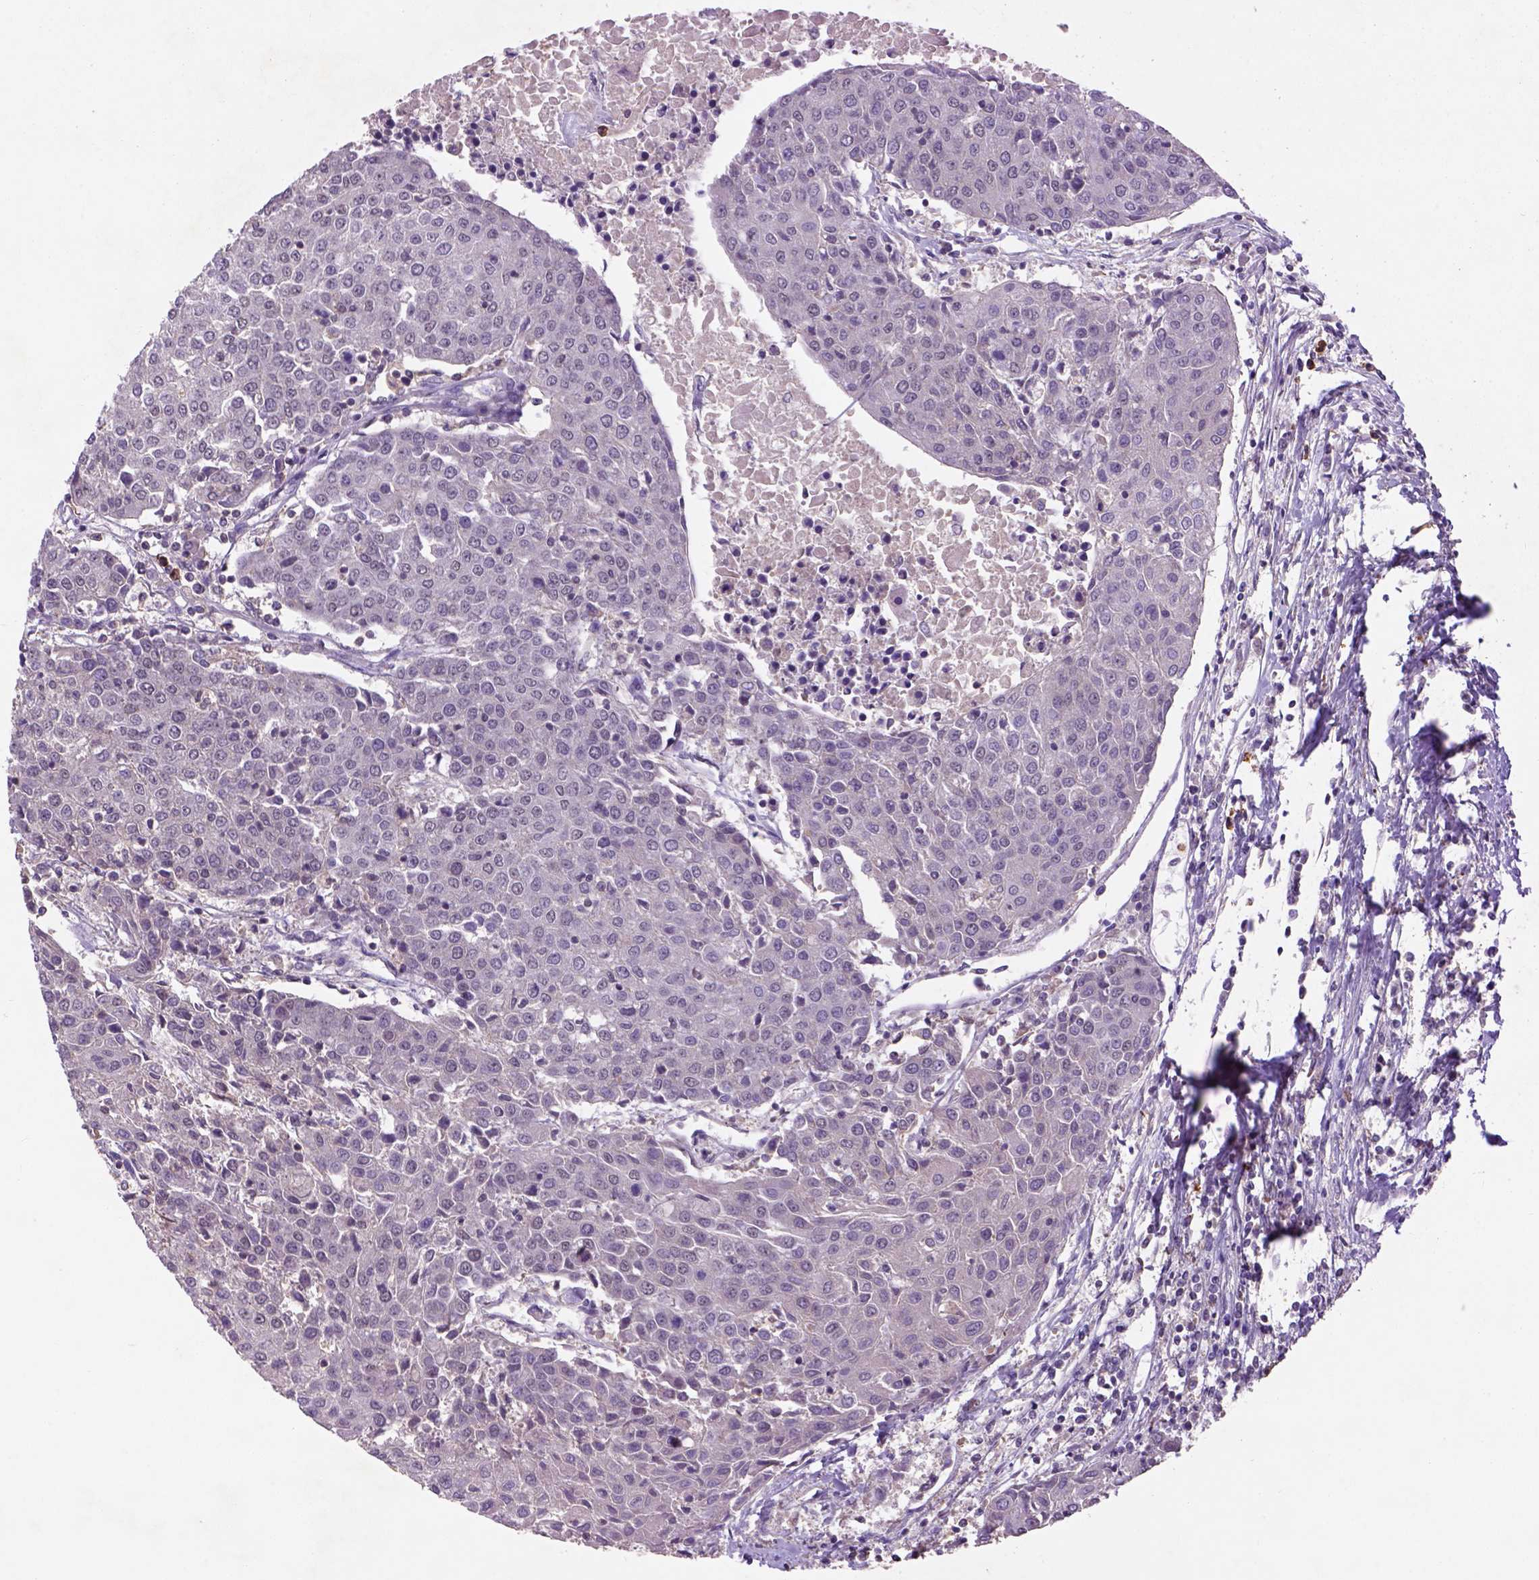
{"staining": {"intensity": "weak", "quantity": "25%-75%", "location": "cytoplasmic/membranous,nuclear"}, "tissue": "urothelial cancer", "cell_type": "Tumor cells", "image_type": "cancer", "snomed": [{"axis": "morphology", "description": "Urothelial carcinoma, High grade"}, {"axis": "topography", "description": "Urinary bladder"}], "caption": "An immunohistochemistry image of neoplastic tissue is shown. Protein staining in brown highlights weak cytoplasmic/membranous and nuclear positivity in high-grade urothelial carcinoma within tumor cells.", "gene": "SCML4", "patient": {"sex": "female", "age": 85}}